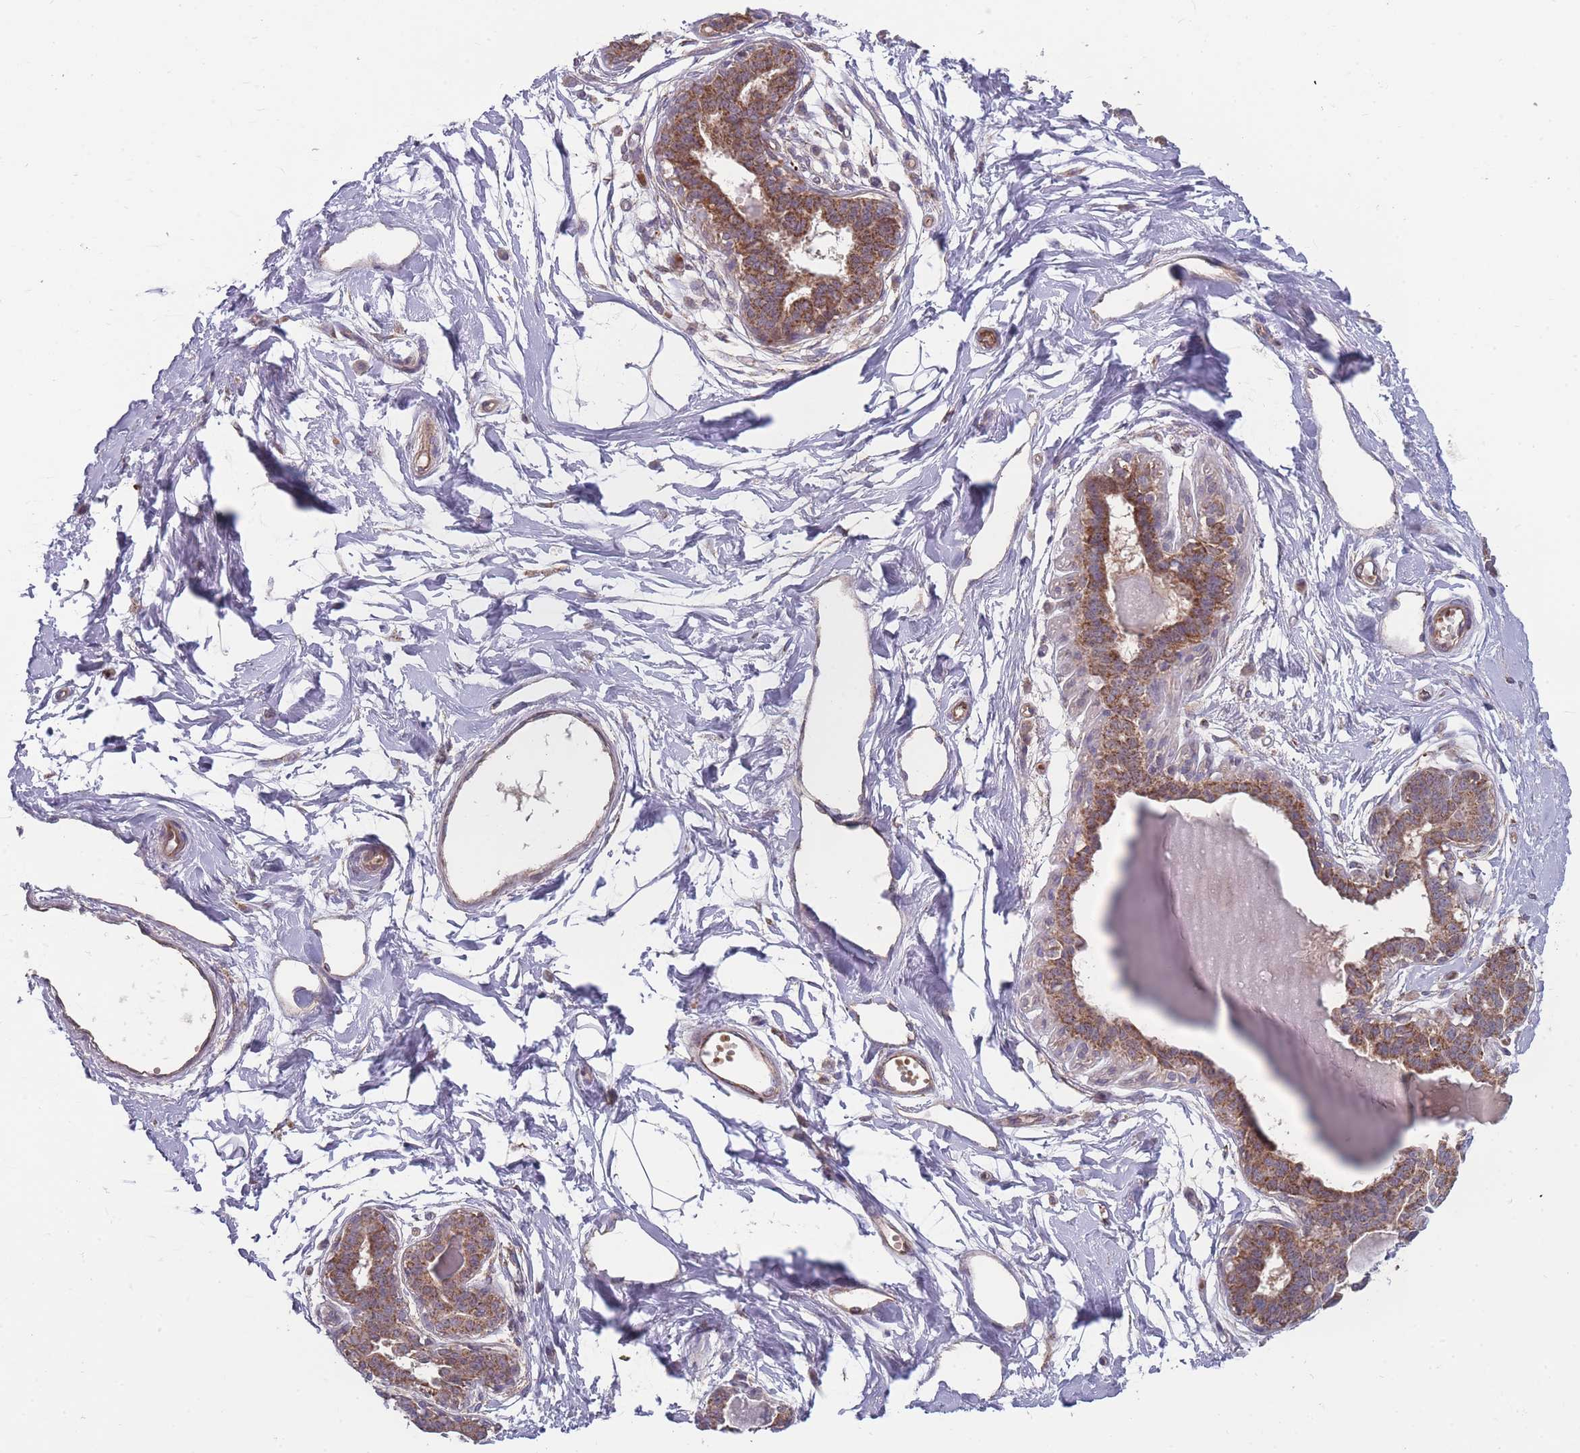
{"staining": {"intensity": "negative", "quantity": "none", "location": "none"}, "tissue": "breast", "cell_type": "Adipocytes", "image_type": "normal", "snomed": [{"axis": "morphology", "description": "Normal tissue, NOS"}, {"axis": "topography", "description": "Breast"}], "caption": "DAB (3,3'-diaminobenzidine) immunohistochemical staining of unremarkable breast displays no significant expression in adipocytes. The staining is performed using DAB brown chromogen with nuclei counter-stained in using hematoxylin.", "gene": "SLC35B4", "patient": {"sex": "female", "age": 45}}